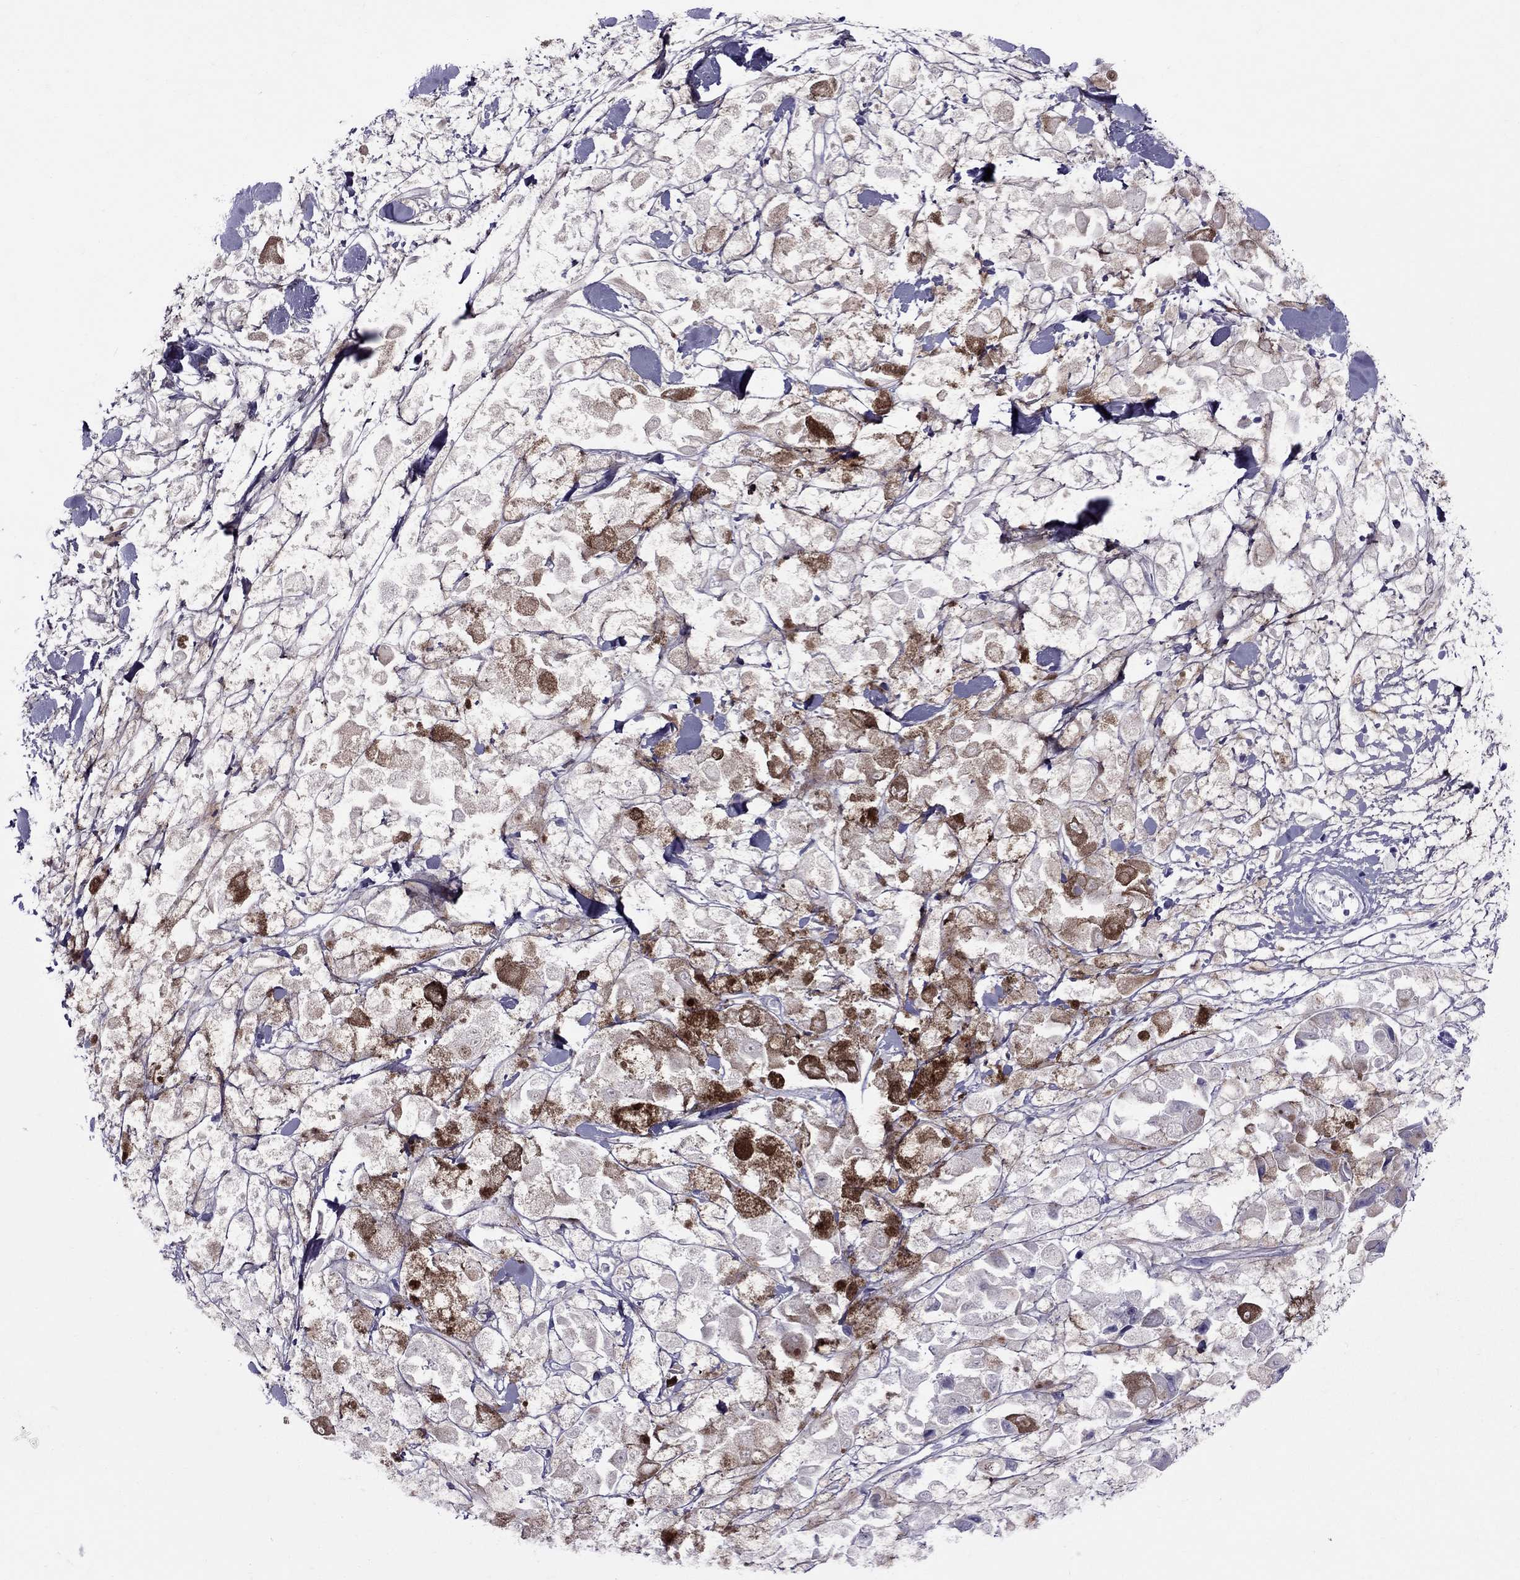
{"staining": {"intensity": "negative", "quantity": "none", "location": "none"}, "tissue": "melanoma", "cell_type": "Tumor cells", "image_type": "cancer", "snomed": [{"axis": "morphology", "description": "Malignant melanoma, NOS"}, {"axis": "topography", "description": "Skin"}], "caption": "Malignant melanoma was stained to show a protein in brown. There is no significant positivity in tumor cells.", "gene": "AVPR1B", "patient": {"sex": "female", "age": 58}}